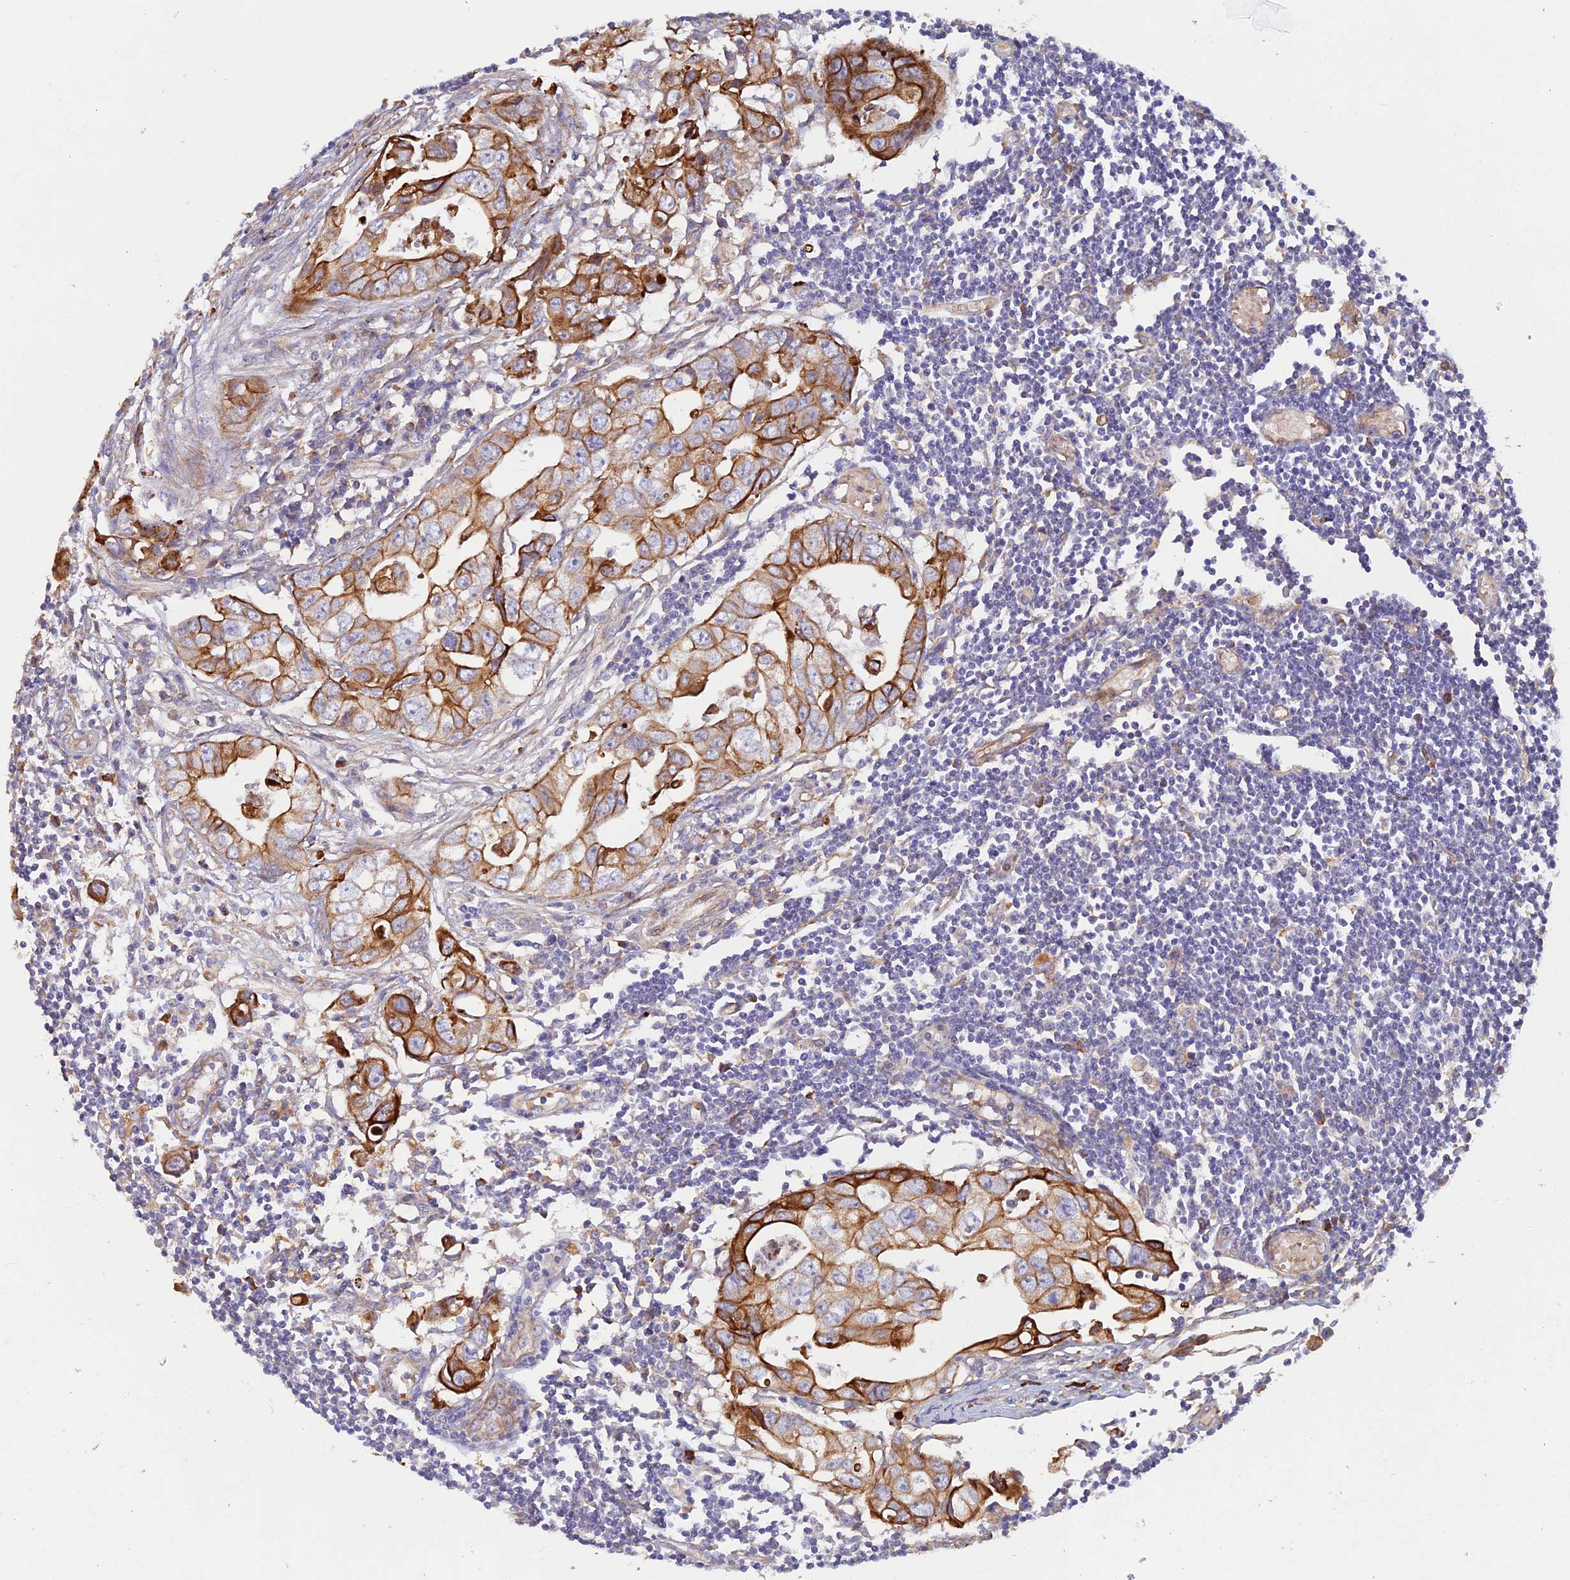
{"staining": {"intensity": "moderate", "quantity": "<25%", "location": "cytoplasmic/membranous"}, "tissue": "lymph node", "cell_type": "Germinal center cells", "image_type": "normal", "snomed": [{"axis": "morphology", "description": "Normal tissue, NOS"}, {"axis": "topography", "description": "Lymph node"}], "caption": "Moderate cytoplasmic/membranous staining for a protein is present in approximately <25% of germinal center cells of benign lymph node using immunohistochemistry.", "gene": "GMCL1", "patient": {"sex": "female", "age": 11}}